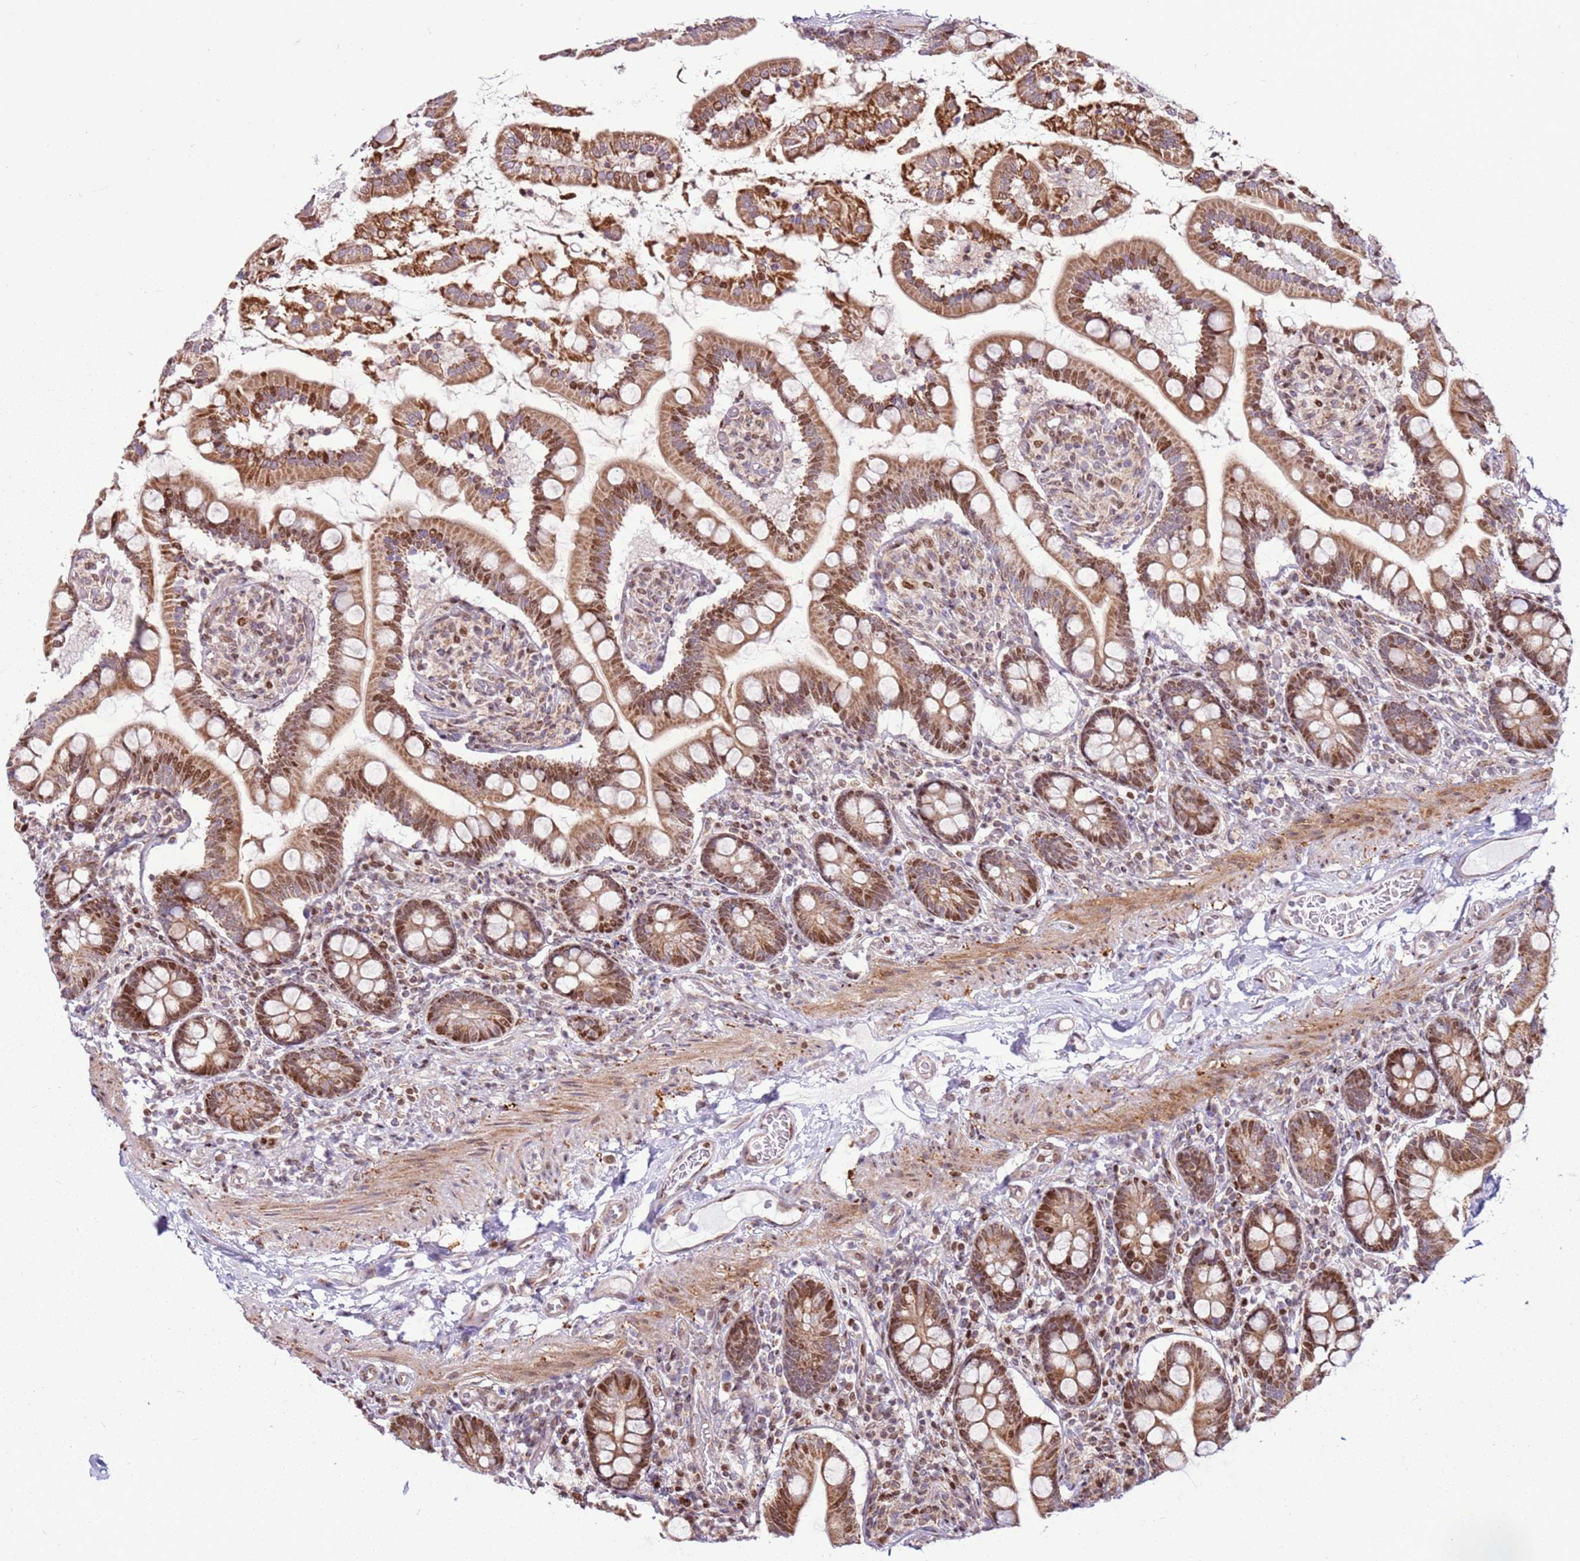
{"staining": {"intensity": "moderate", "quantity": ">75%", "location": "cytoplasmic/membranous,nuclear"}, "tissue": "small intestine", "cell_type": "Glandular cells", "image_type": "normal", "snomed": [{"axis": "morphology", "description": "Normal tissue, NOS"}, {"axis": "topography", "description": "Small intestine"}], "caption": "Glandular cells reveal moderate cytoplasmic/membranous,nuclear expression in approximately >75% of cells in benign small intestine.", "gene": "PCTP", "patient": {"sex": "female", "age": 64}}